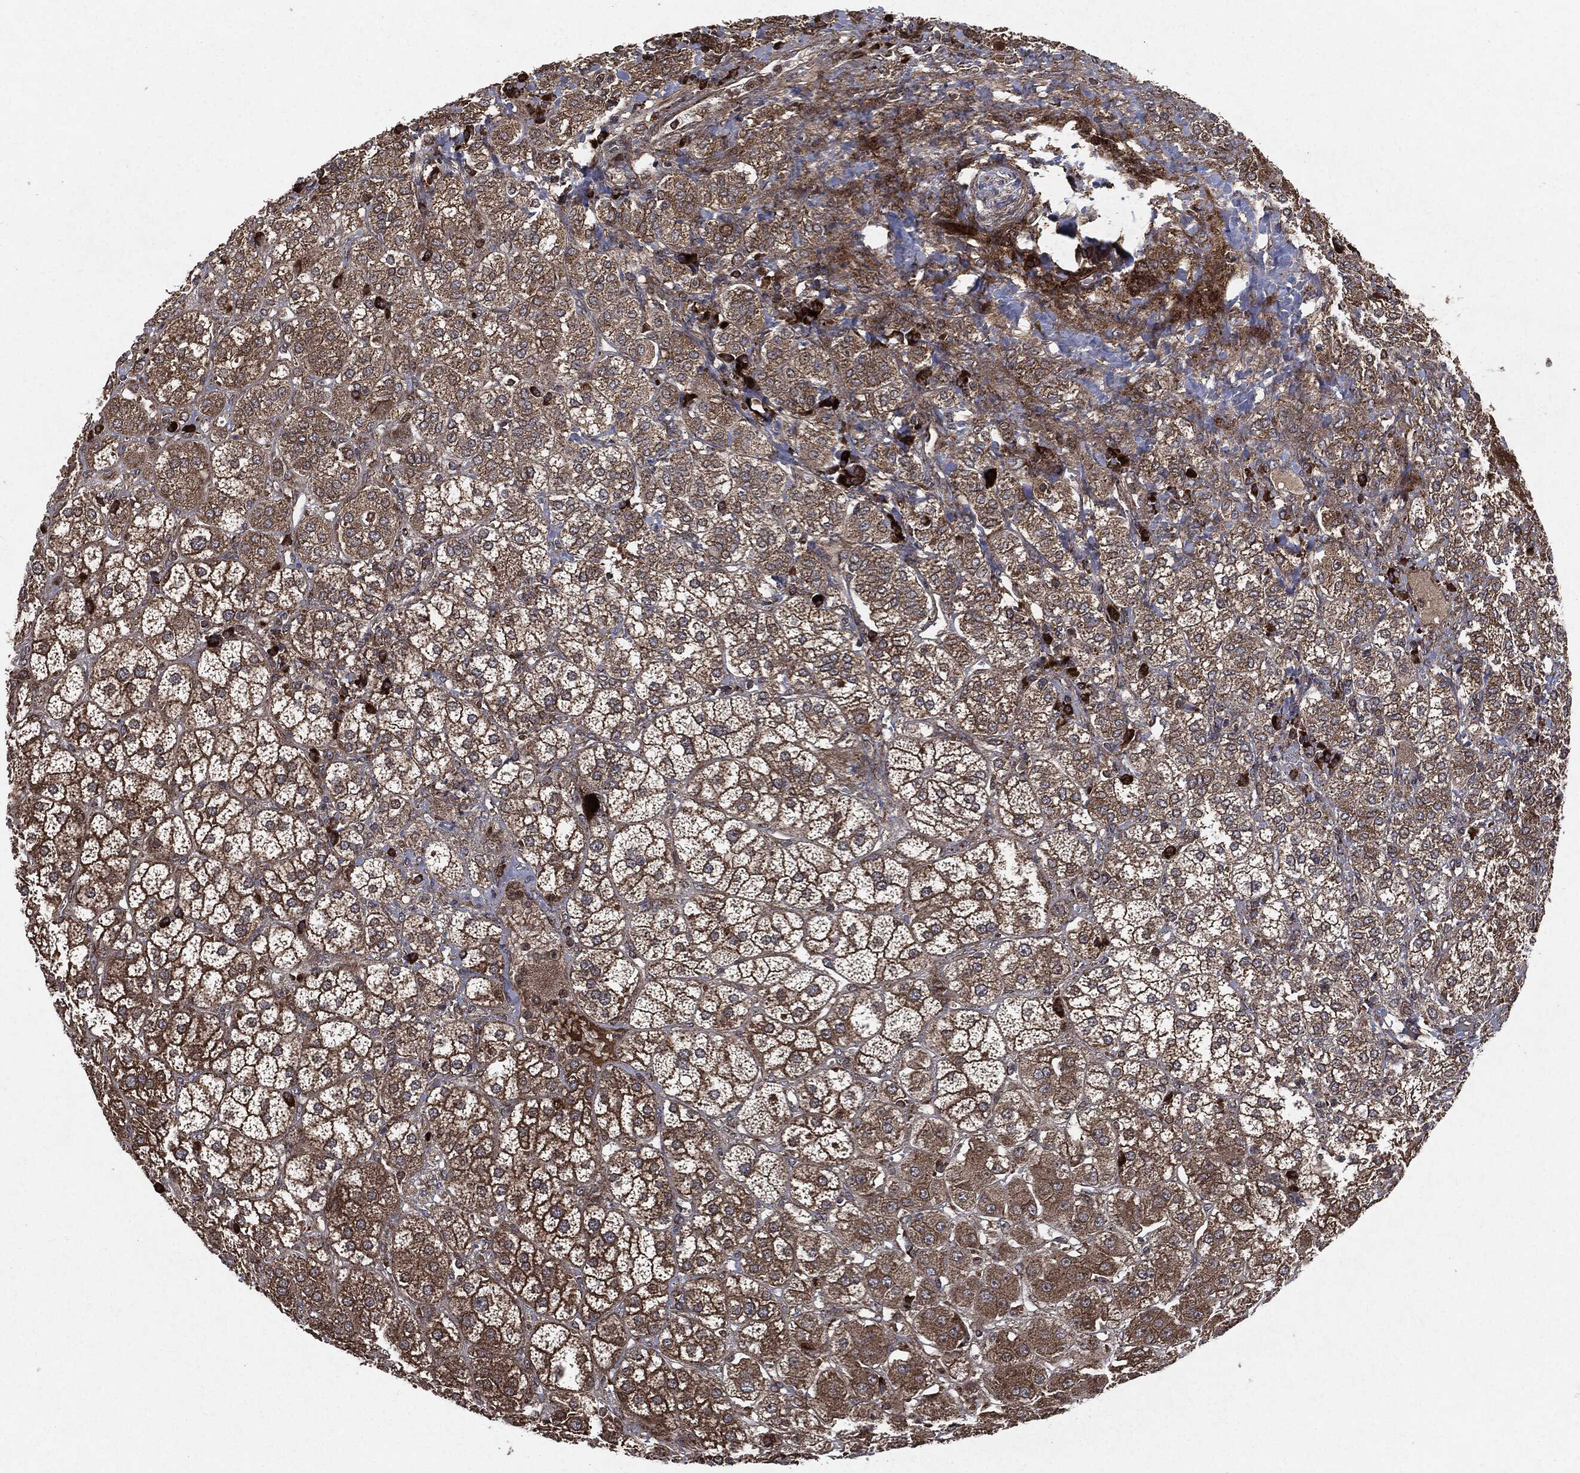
{"staining": {"intensity": "strong", "quantity": "25%-75%", "location": "cytoplasmic/membranous"}, "tissue": "adrenal gland", "cell_type": "Glandular cells", "image_type": "normal", "snomed": [{"axis": "morphology", "description": "Normal tissue, NOS"}, {"axis": "topography", "description": "Adrenal gland"}], "caption": "DAB immunohistochemical staining of normal human adrenal gland shows strong cytoplasmic/membranous protein expression in approximately 25%-75% of glandular cells.", "gene": "RAF1", "patient": {"sex": "male", "age": 70}}